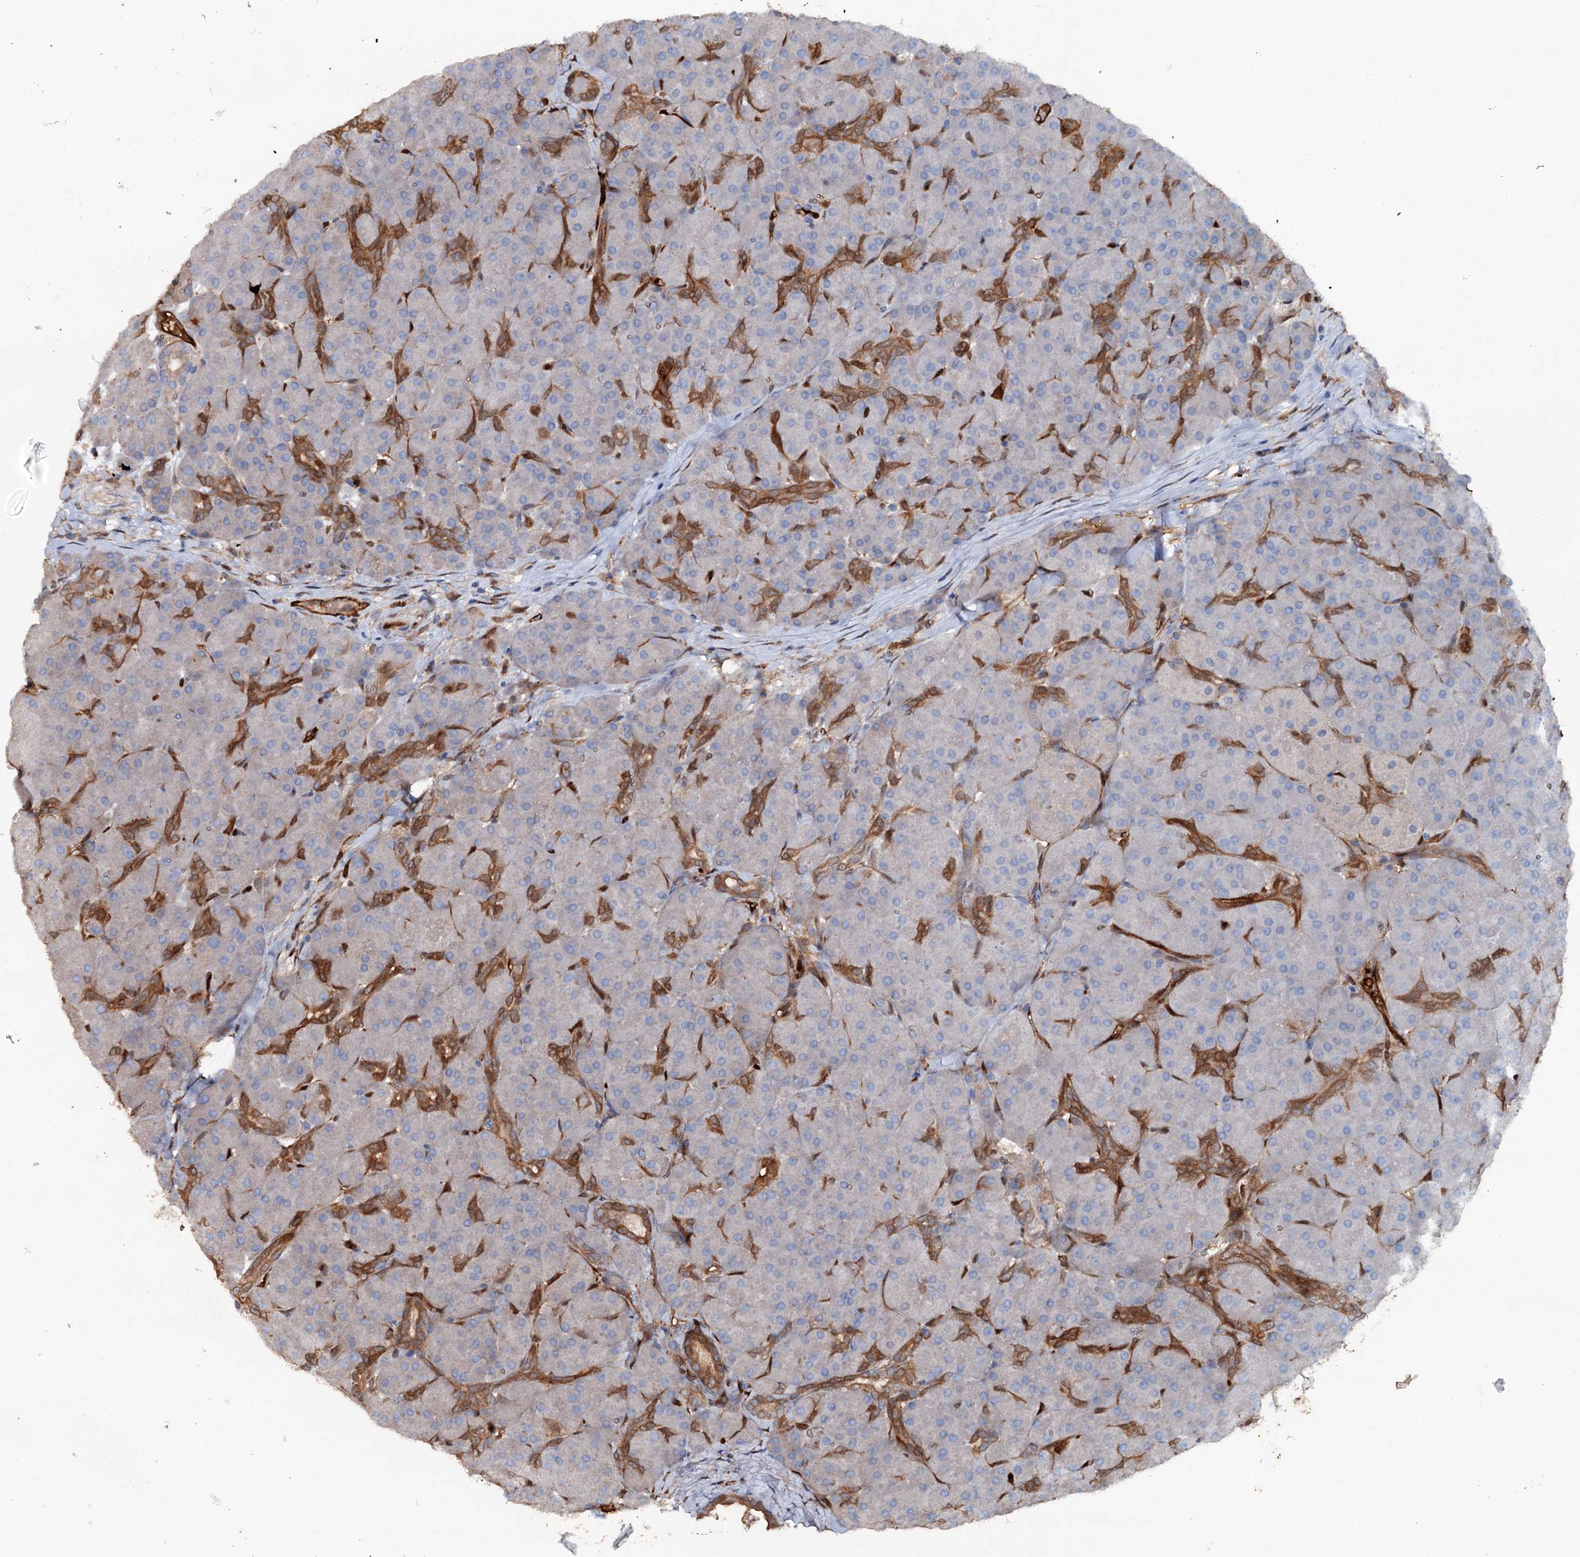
{"staining": {"intensity": "strong", "quantity": "25%-75%", "location": "cytoplasmic/membranous"}, "tissue": "pancreas", "cell_type": "Exocrine glandular cells", "image_type": "normal", "snomed": [{"axis": "morphology", "description": "Normal tissue, NOS"}, {"axis": "topography", "description": "Pancreas"}], "caption": "Immunohistochemical staining of benign human pancreas displays high levels of strong cytoplasmic/membranous expression in approximately 25%-75% of exocrine glandular cells.", "gene": "IL17RD", "patient": {"sex": "male", "age": 66}}